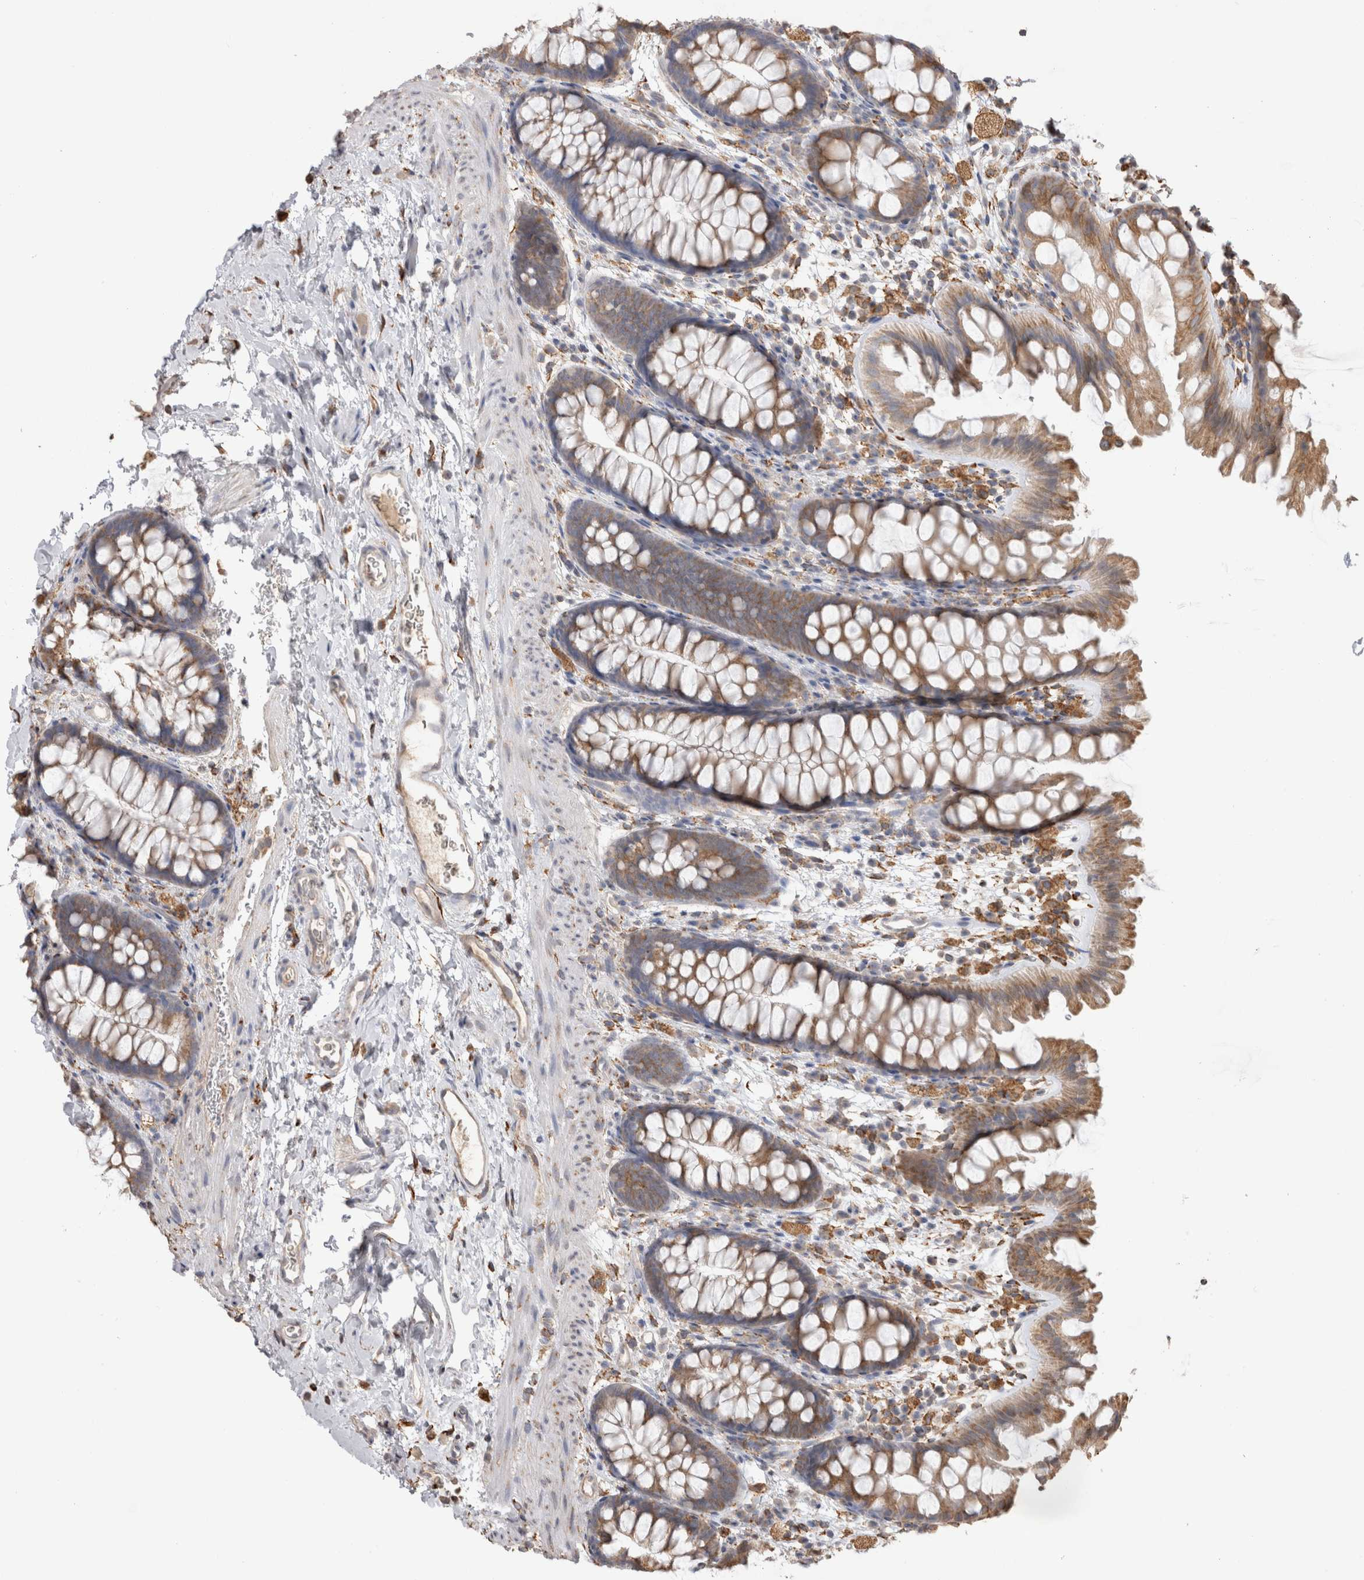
{"staining": {"intensity": "weak", "quantity": ">75%", "location": "cytoplasmic/membranous"}, "tissue": "colon", "cell_type": "Endothelial cells", "image_type": "normal", "snomed": [{"axis": "morphology", "description": "Normal tissue, NOS"}, {"axis": "topography", "description": "Colon"}], "caption": "Colon stained for a protein demonstrates weak cytoplasmic/membranous positivity in endothelial cells. (DAB IHC, brown staining for protein, blue staining for nuclei).", "gene": "LRPAP1", "patient": {"sex": "female", "age": 62}}